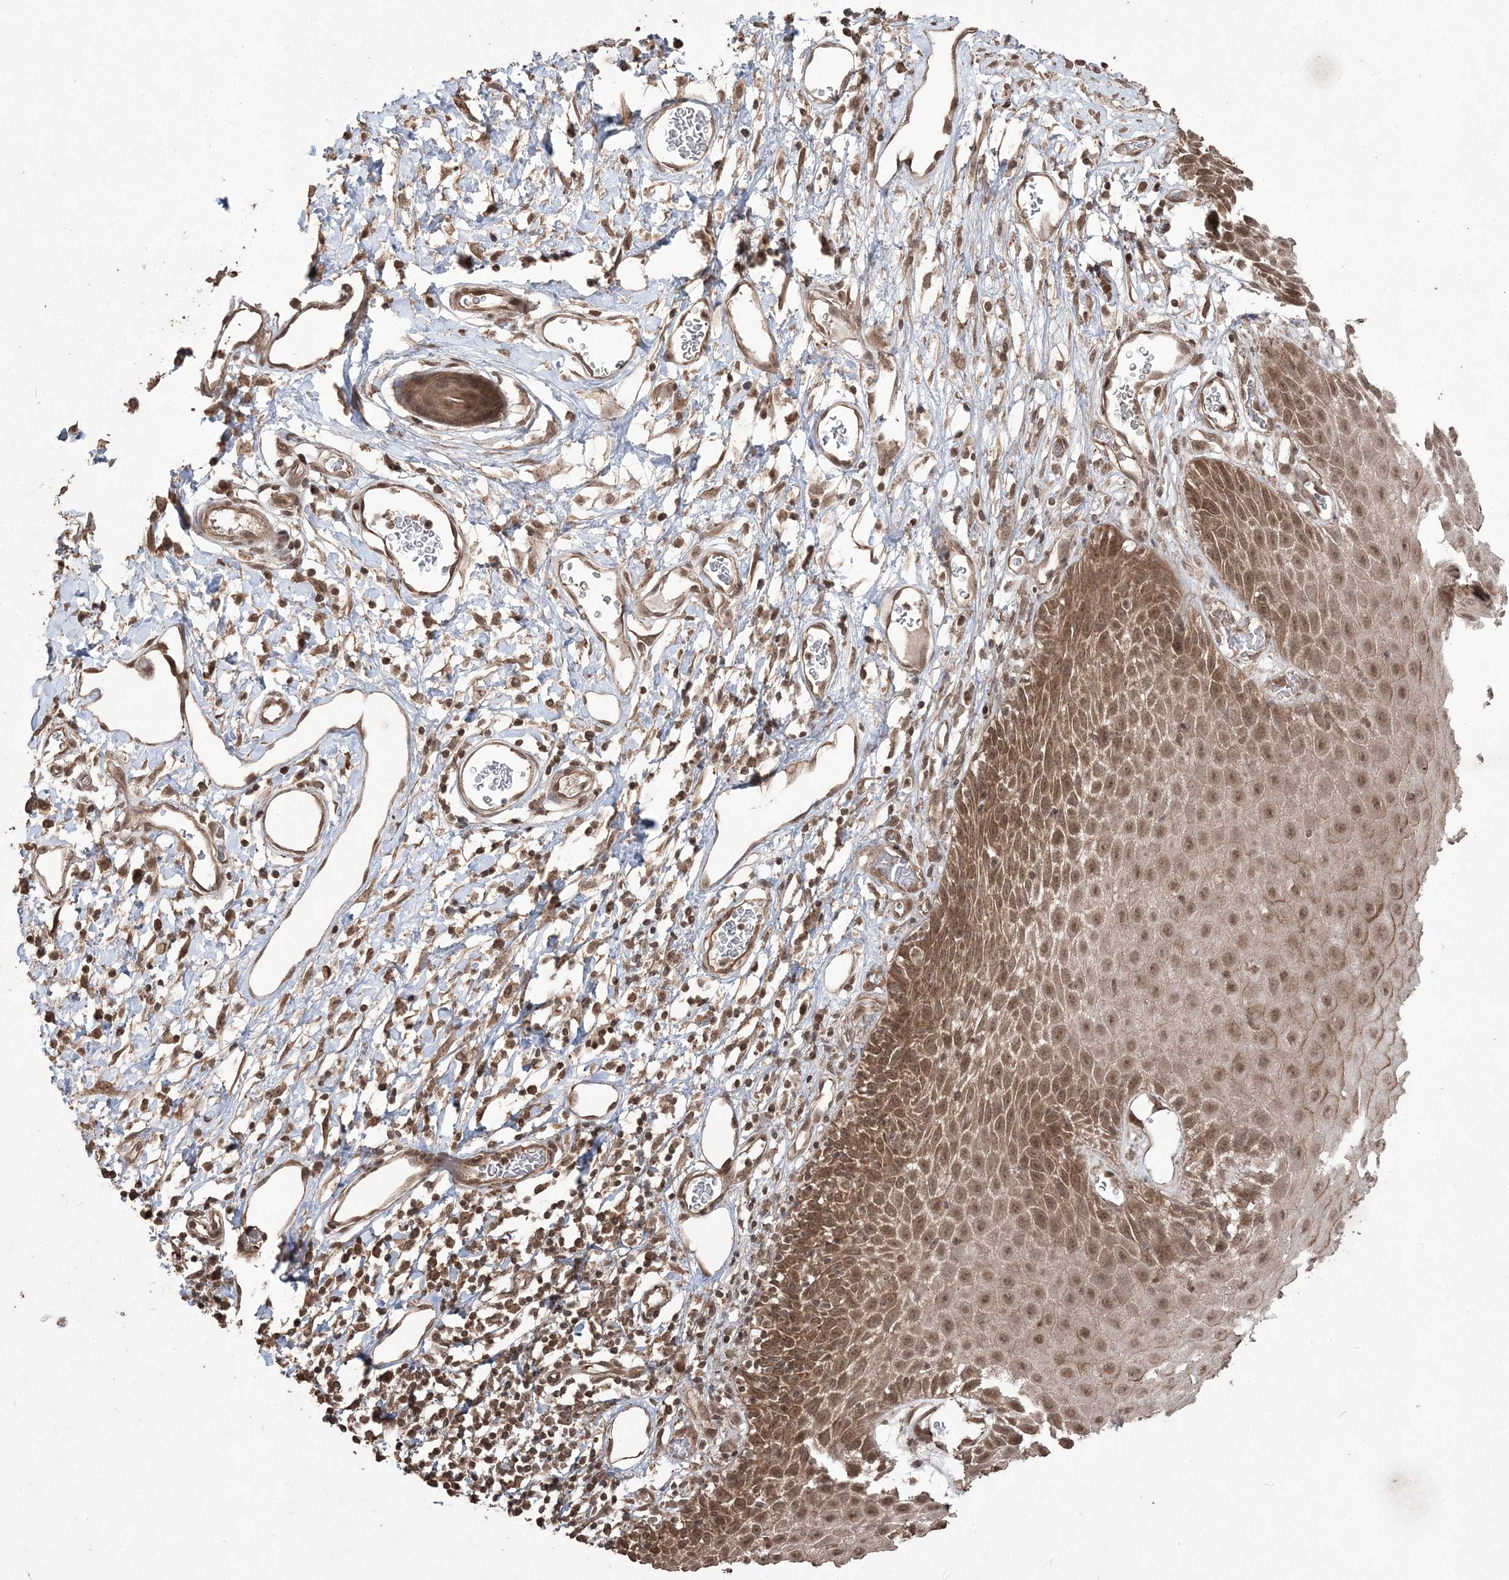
{"staining": {"intensity": "moderate", "quantity": ">75%", "location": "cytoplasmic/membranous,nuclear"}, "tissue": "skin", "cell_type": "Epidermal cells", "image_type": "normal", "snomed": [{"axis": "morphology", "description": "Normal tissue, NOS"}, {"axis": "topography", "description": "Vulva"}], "caption": "IHC (DAB) staining of benign human skin reveals moderate cytoplasmic/membranous,nuclear protein staining in approximately >75% of epidermal cells. The protein of interest is shown in brown color, while the nuclei are stained blue.", "gene": "EHHADH", "patient": {"sex": "female", "age": 68}}